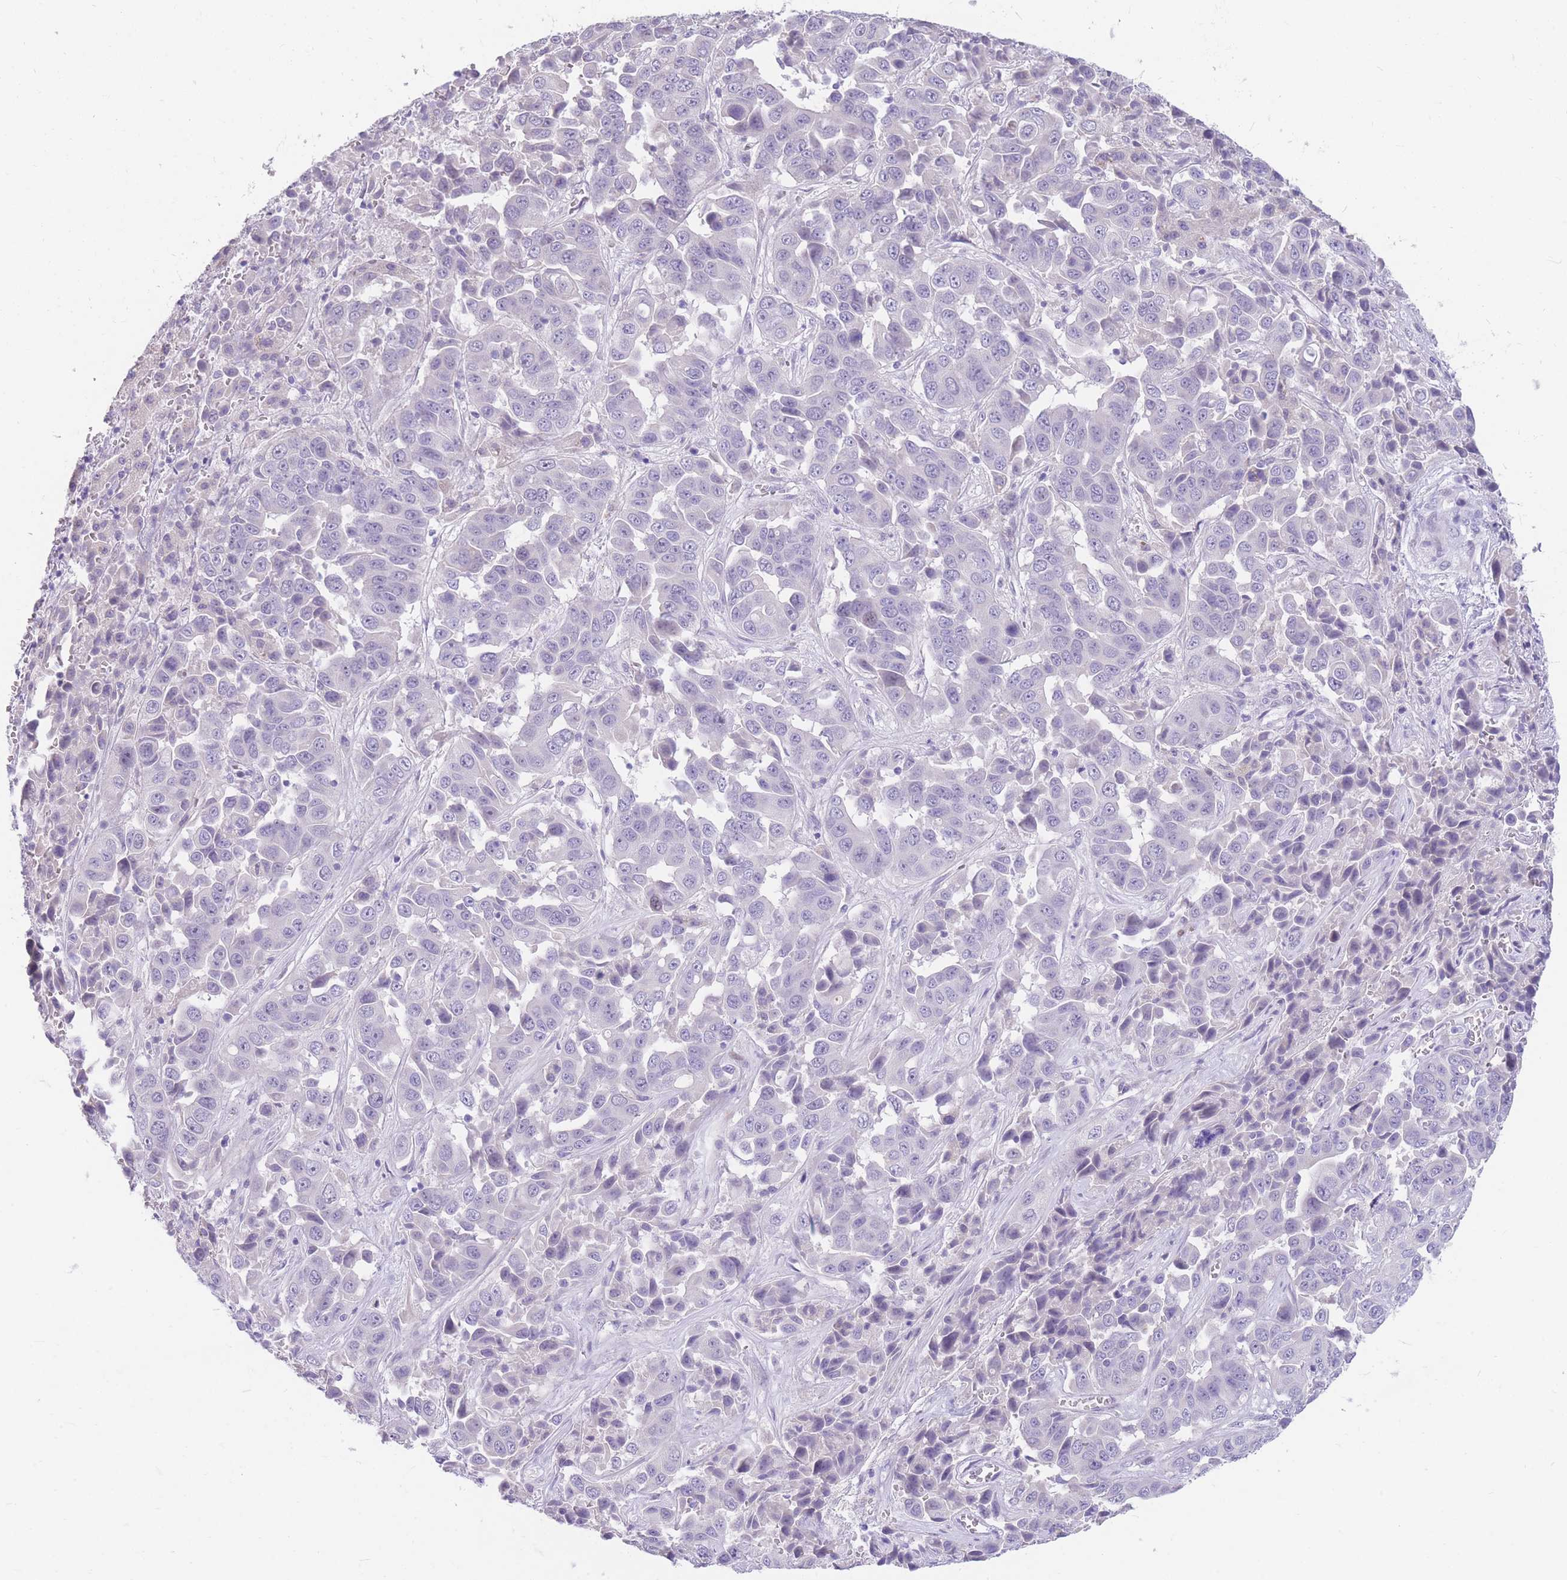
{"staining": {"intensity": "negative", "quantity": "none", "location": "none"}, "tissue": "liver cancer", "cell_type": "Tumor cells", "image_type": "cancer", "snomed": [{"axis": "morphology", "description": "Cholangiocarcinoma"}, {"axis": "topography", "description": "Liver"}], "caption": "Cholangiocarcinoma (liver) was stained to show a protein in brown. There is no significant positivity in tumor cells.", "gene": "SHCBP1", "patient": {"sex": "female", "age": 52}}